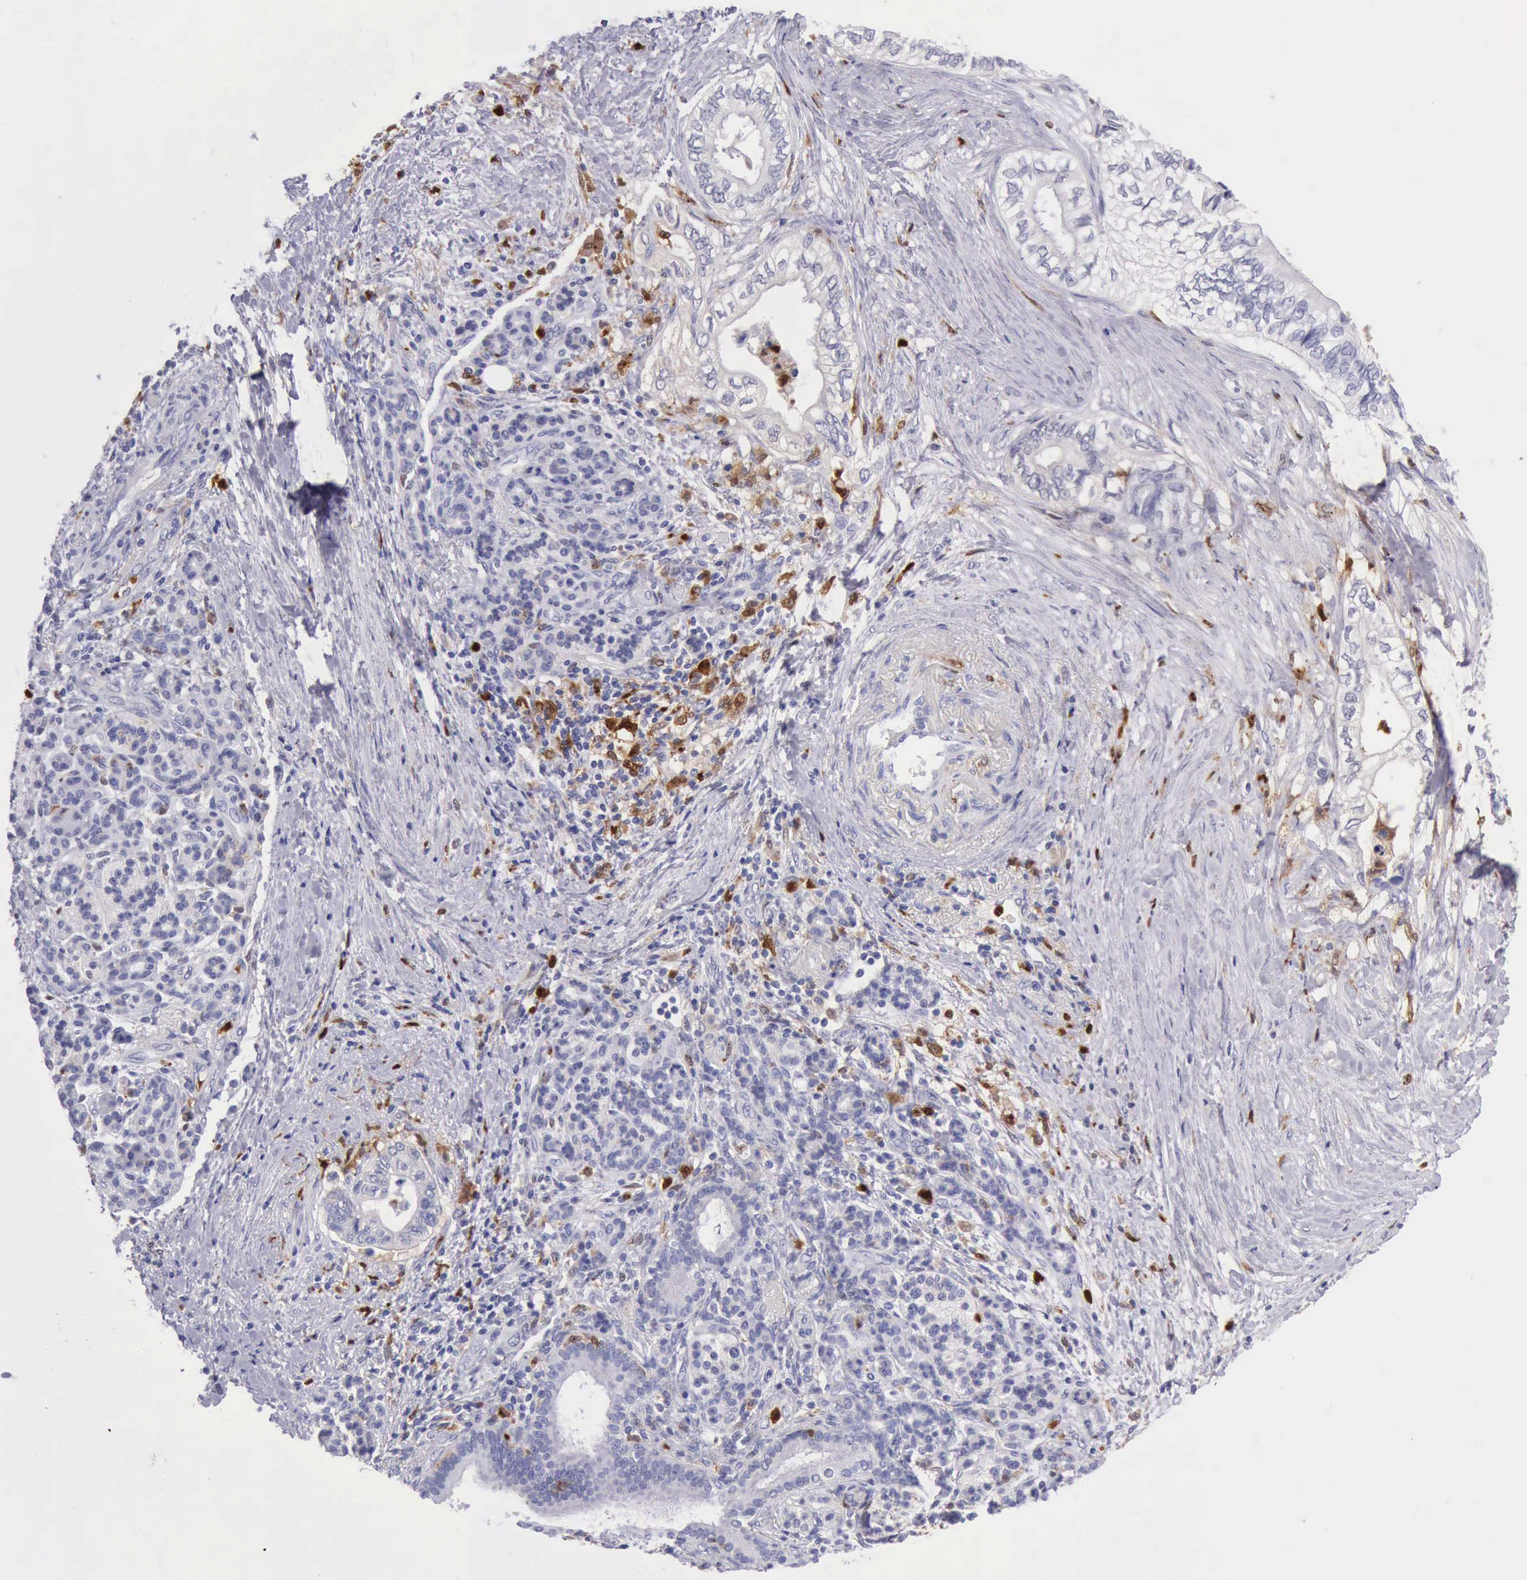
{"staining": {"intensity": "negative", "quantity": "none", "location": "none"}, "tissue": "pancreatic cancer", "cell_type": "Tumor cells", "image_type": "cancer", "snomed": [{"axis": "morphology", "description": "Adenocarcinoma, NOS"}, {"axis": "topography", "description": "Pancreas"}], "caption": "There is no significant expression in tumor cells of adenocarcinoma (pancreatic).", "gene": "CSTA", "patient": {"sex": "female", "age": 66}}